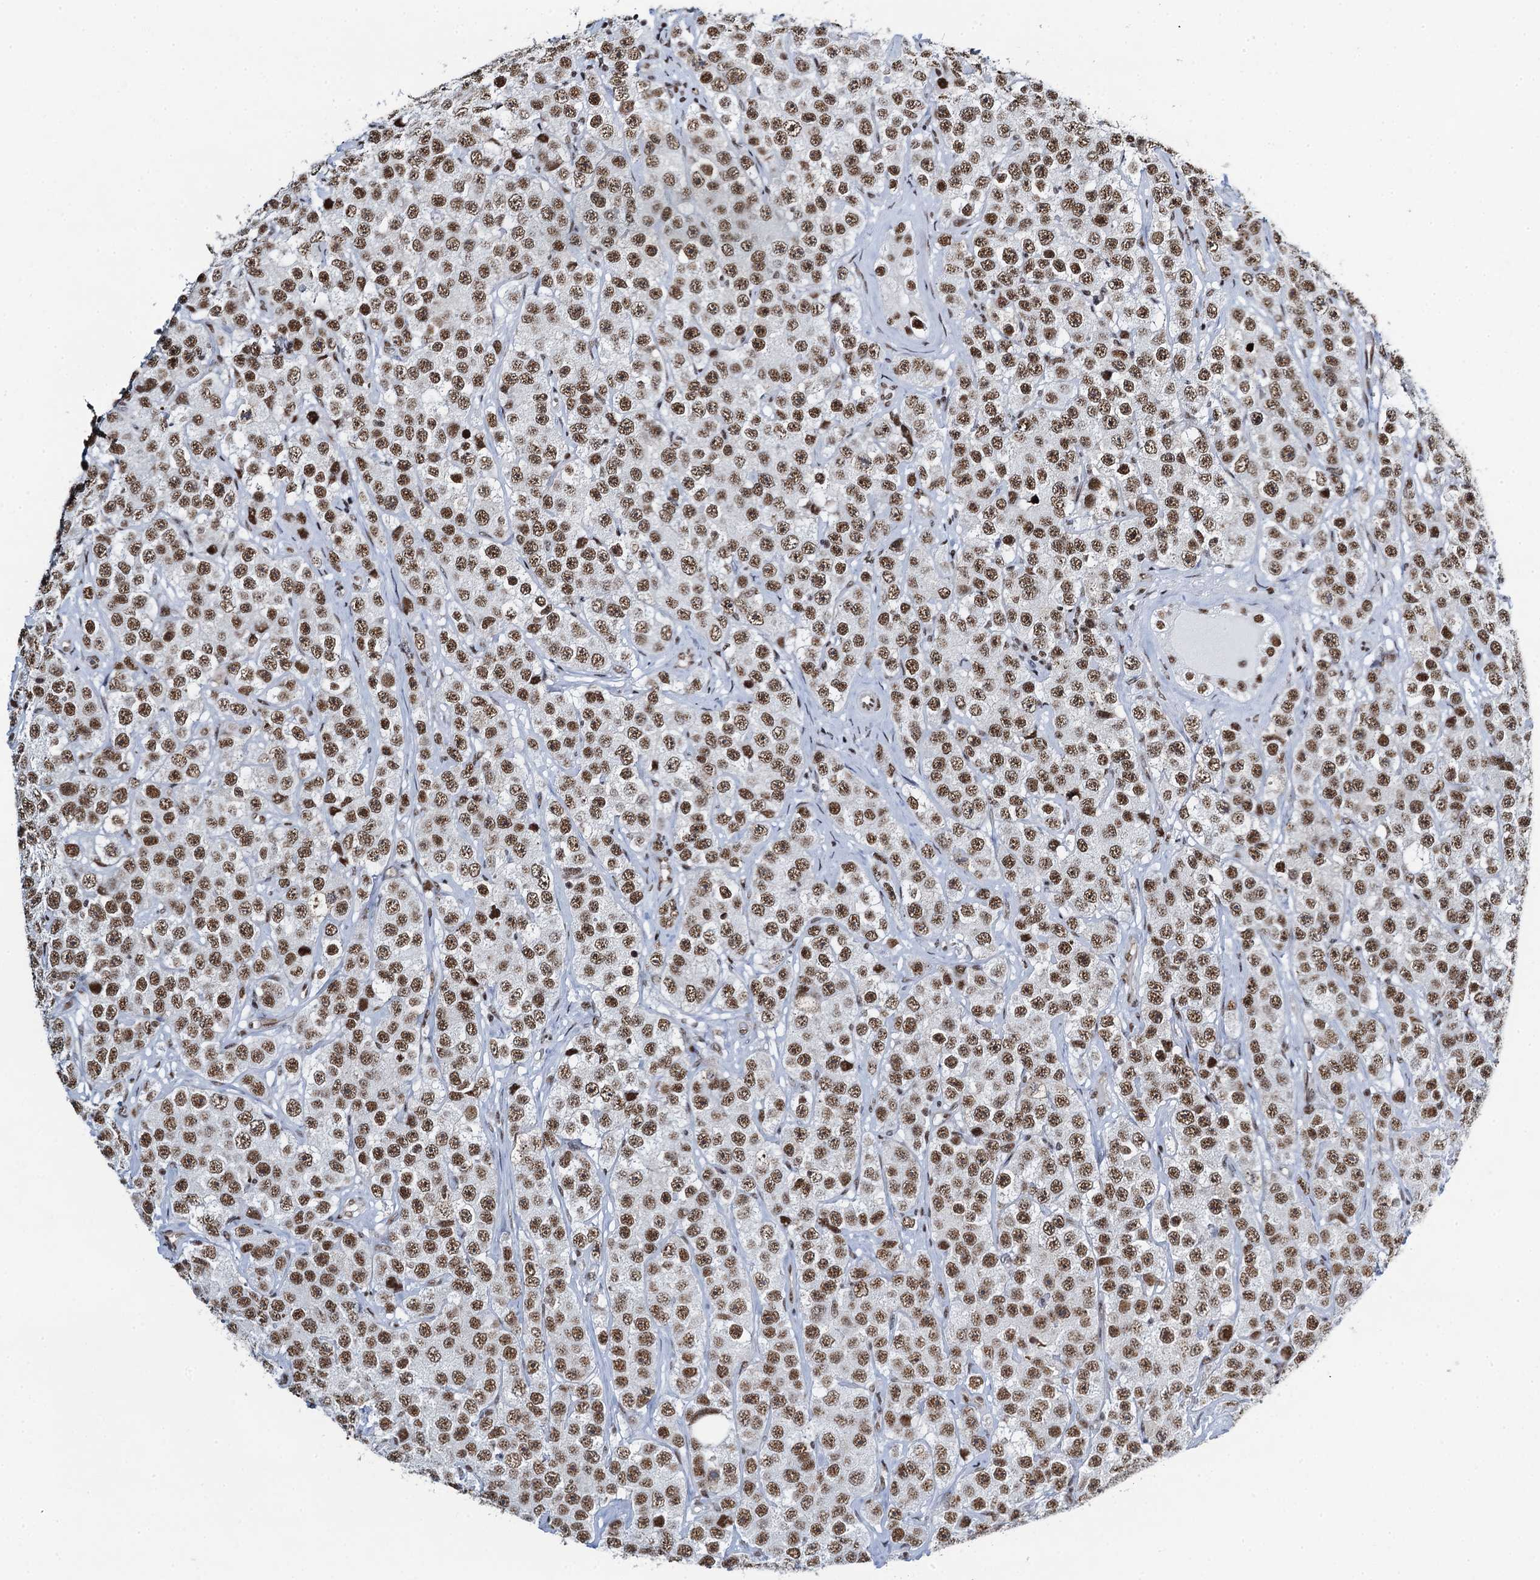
{"staining": {"intensity": "moderate", "quantity": ">75%", "location": "nuclear"}, "tissue": "testis cancer", "cell_type": "Tumor cells", "image_type": "cancer", "snomed": [{"axis": "morphology", "description": "Seminoma, NOS"}, {"axis": "topography", "description": "Testis"}], "caption": "This photomicrograph displays testis seminoma stained with IHC to label a protein in brown. The nuclear of tumor cells show moderate positivity for the protein. Nuclei are counter-stained blue.", "gene": "ZNF609", "patient": {"sex": "male", "age": 28}}